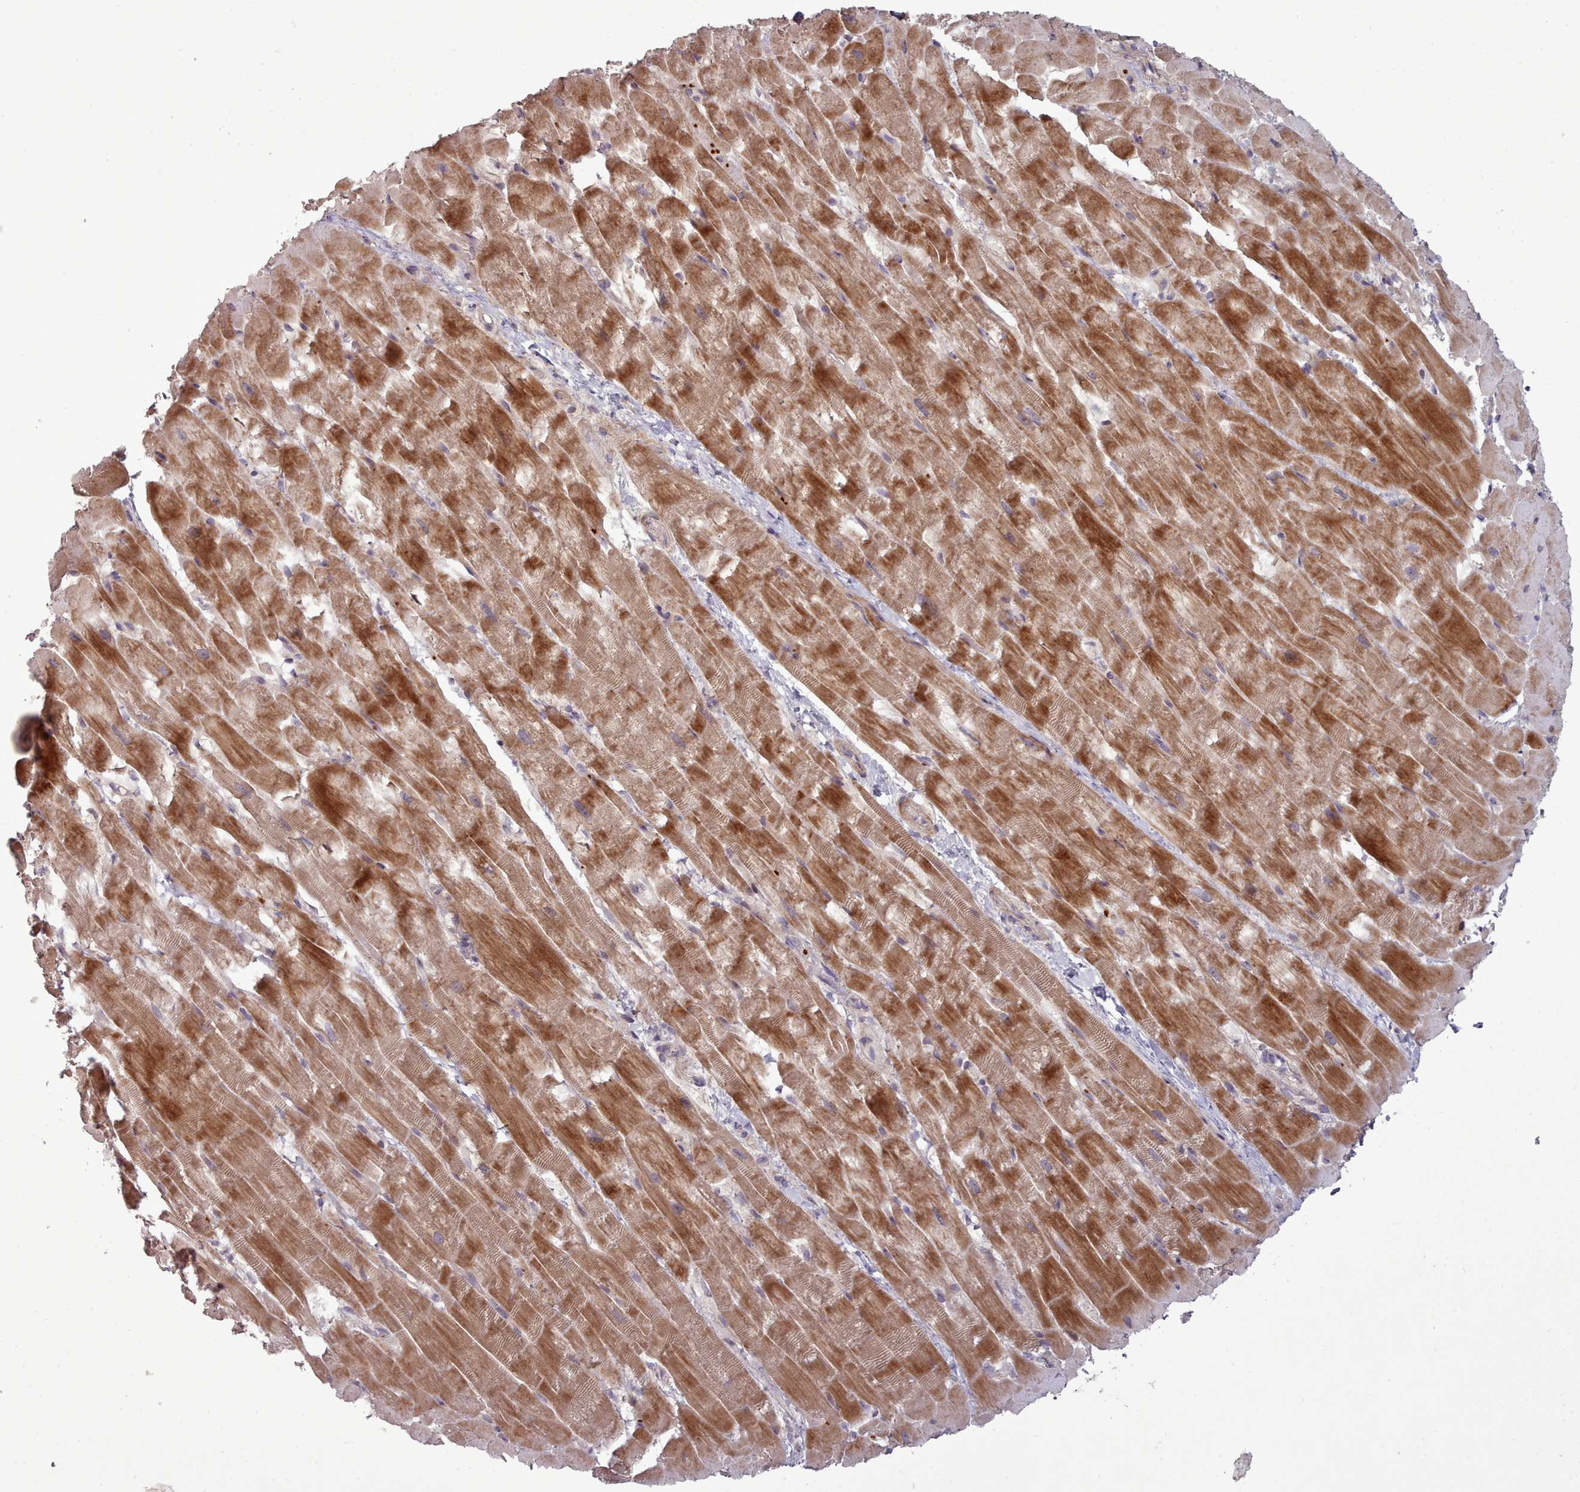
{"staining": {"intensity": "strong", "quantity": "25%-75%", "location": "cytoplasmic/membranous"}, "tissue": "heart muscle", "cell_type": "Cardiomyocytes", "image_type": "normal", "snomed": [{"axis": "morphology", "description": "Normal tissue, NOS"}, {"axis": "topography", "description": "Heart"}], "caption": "About 25%-75% of cardiomyocytes in unremarkable human heart muscle show strong cytoplasmic/membranous protein staining as visualized by brown immunohistochemical staining.", "gene": "LEFTY1", "patient": {"sex": "male", "age": 37}}